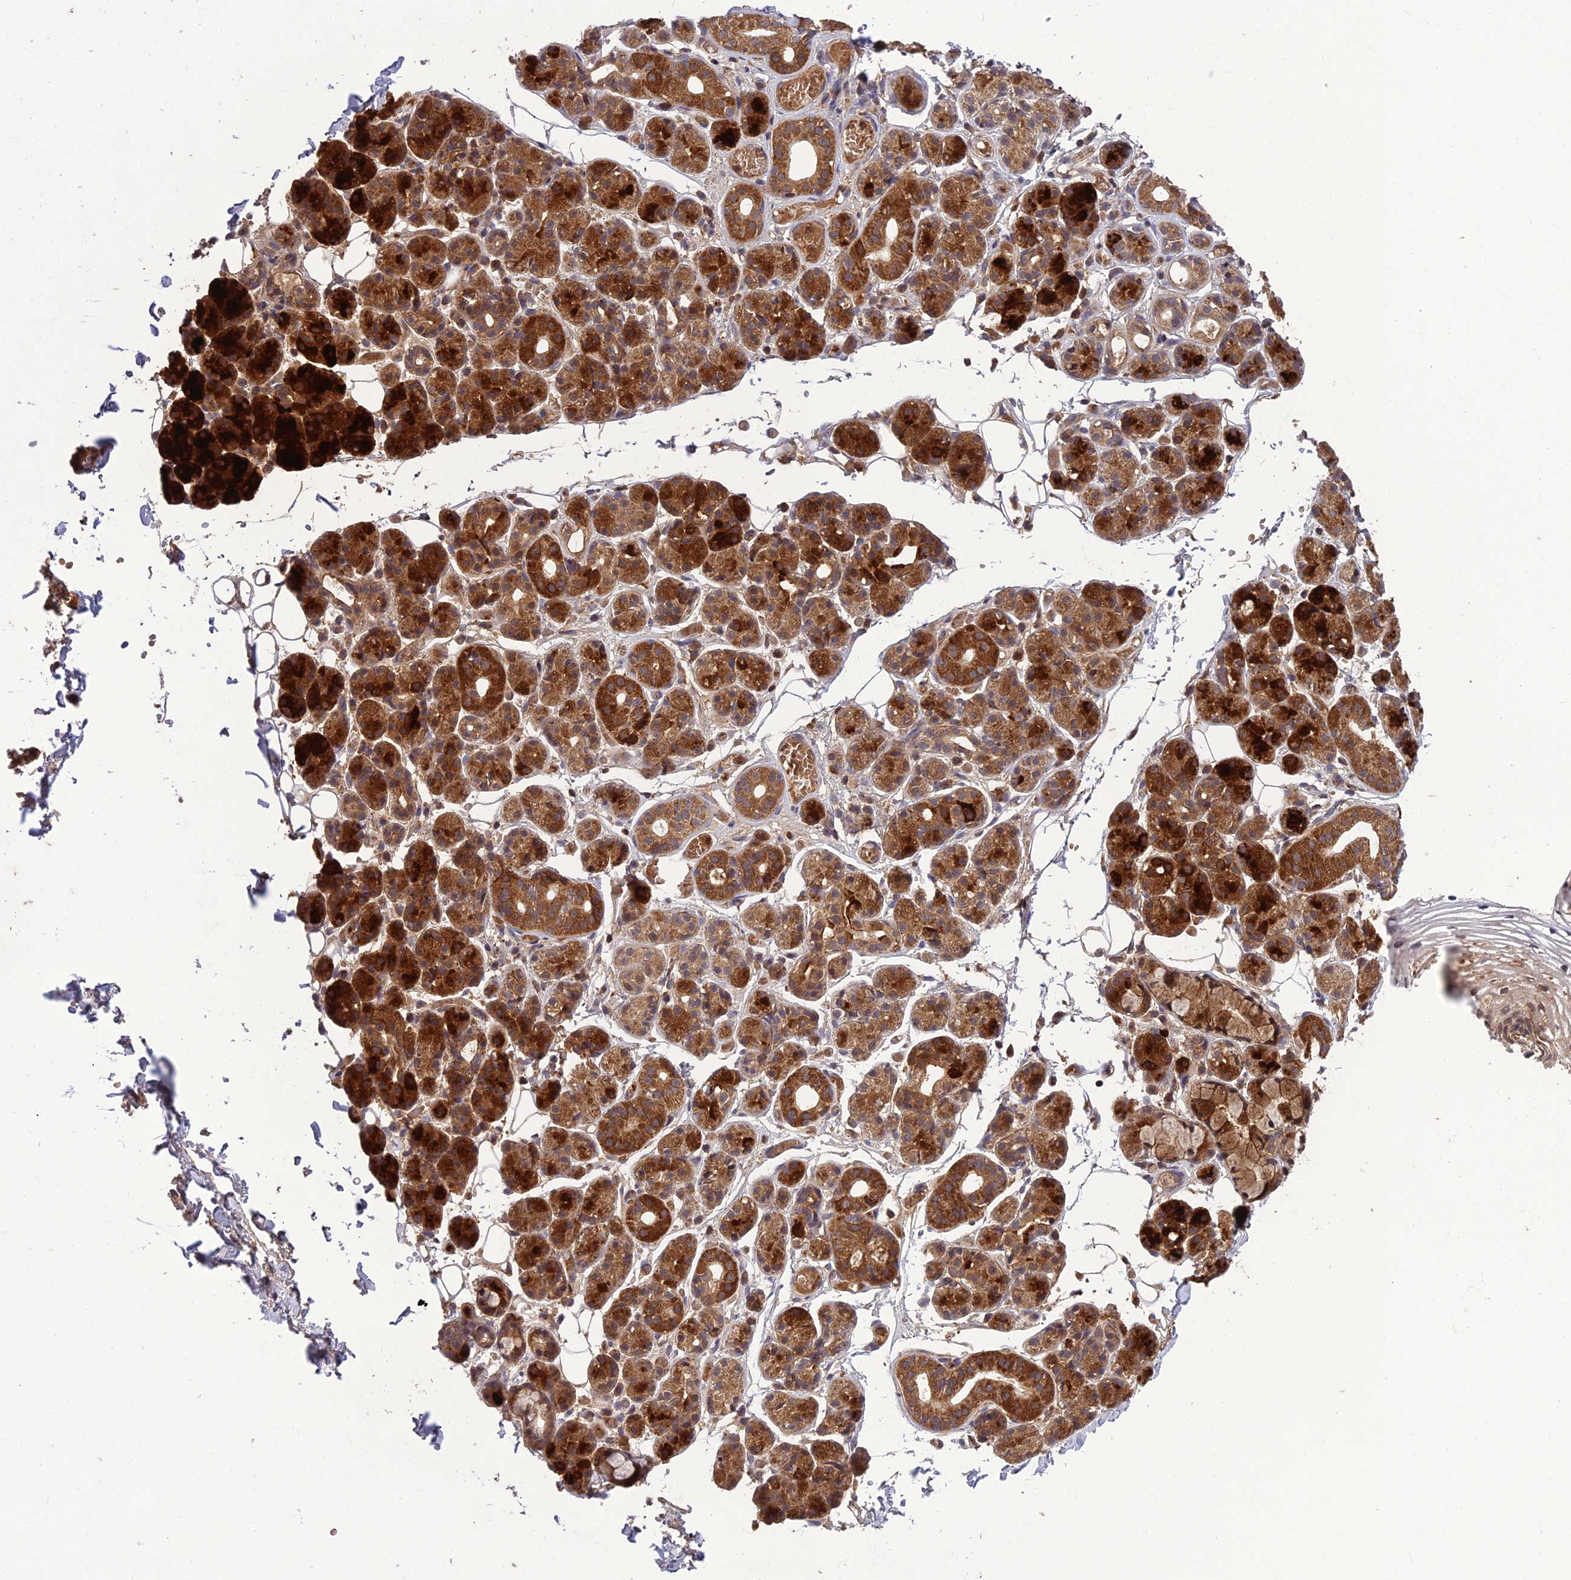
{"staining": {"intensity": "strong", "quantity": "25%-75%", "location": "cytoplasmic/membranous"}, "tissue": "salivary gland", "cell_type": "Glandular cells", "image_type": "normal", "snomed": [{"axis": "morphology", "description": "Normal tissue, NOS"}, {"axis": "topography", "description": "Salivary gland"}], "caption": "Brown immunohistochemical staining in benign salivary gland demonstrates strong cytoplasmic/membranous expression in approximately 25%-75% of glandular cells.", "gene": "NDUFC1", "patient": {"sex": "male", "age": 63}}